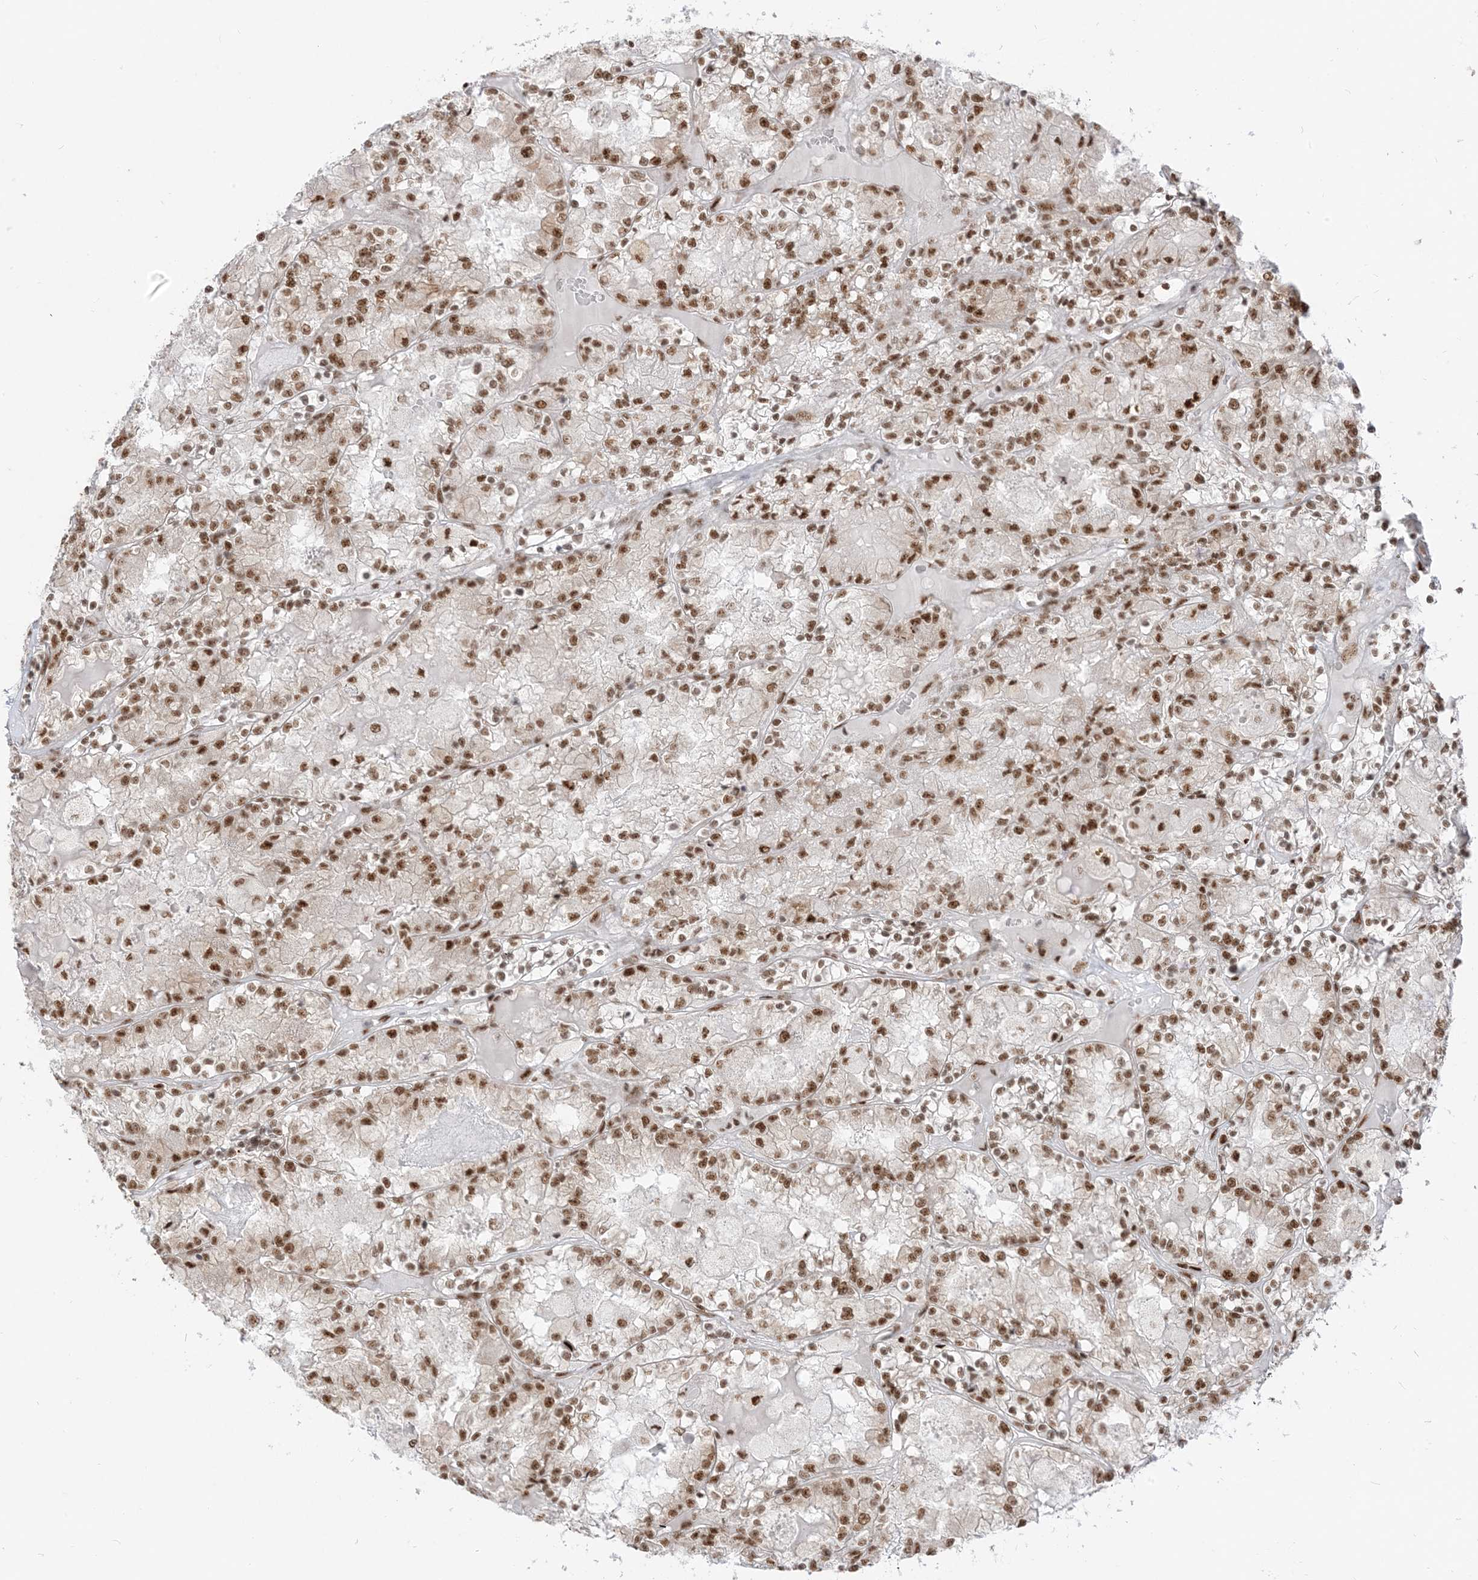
{"staining": {"intensity": "strong", "quantity": ">75%", "location": "nuclear"}, "tissue": "renal cancer", "cell_type": "Tumor cells", "image_type": "cancer", "snomed": [{"axis": "morphology", "description": "Adenocarcinoma, NOS"}, {"axis": "topography", "description": "Kidney"}], "caption": "Tumor cells exhibit strong nuclear staining in about >75% of cells in adenocarcinoma (renal).", "gene": "ARGLU1", "patient": {"sex": "female", "age": 56}}